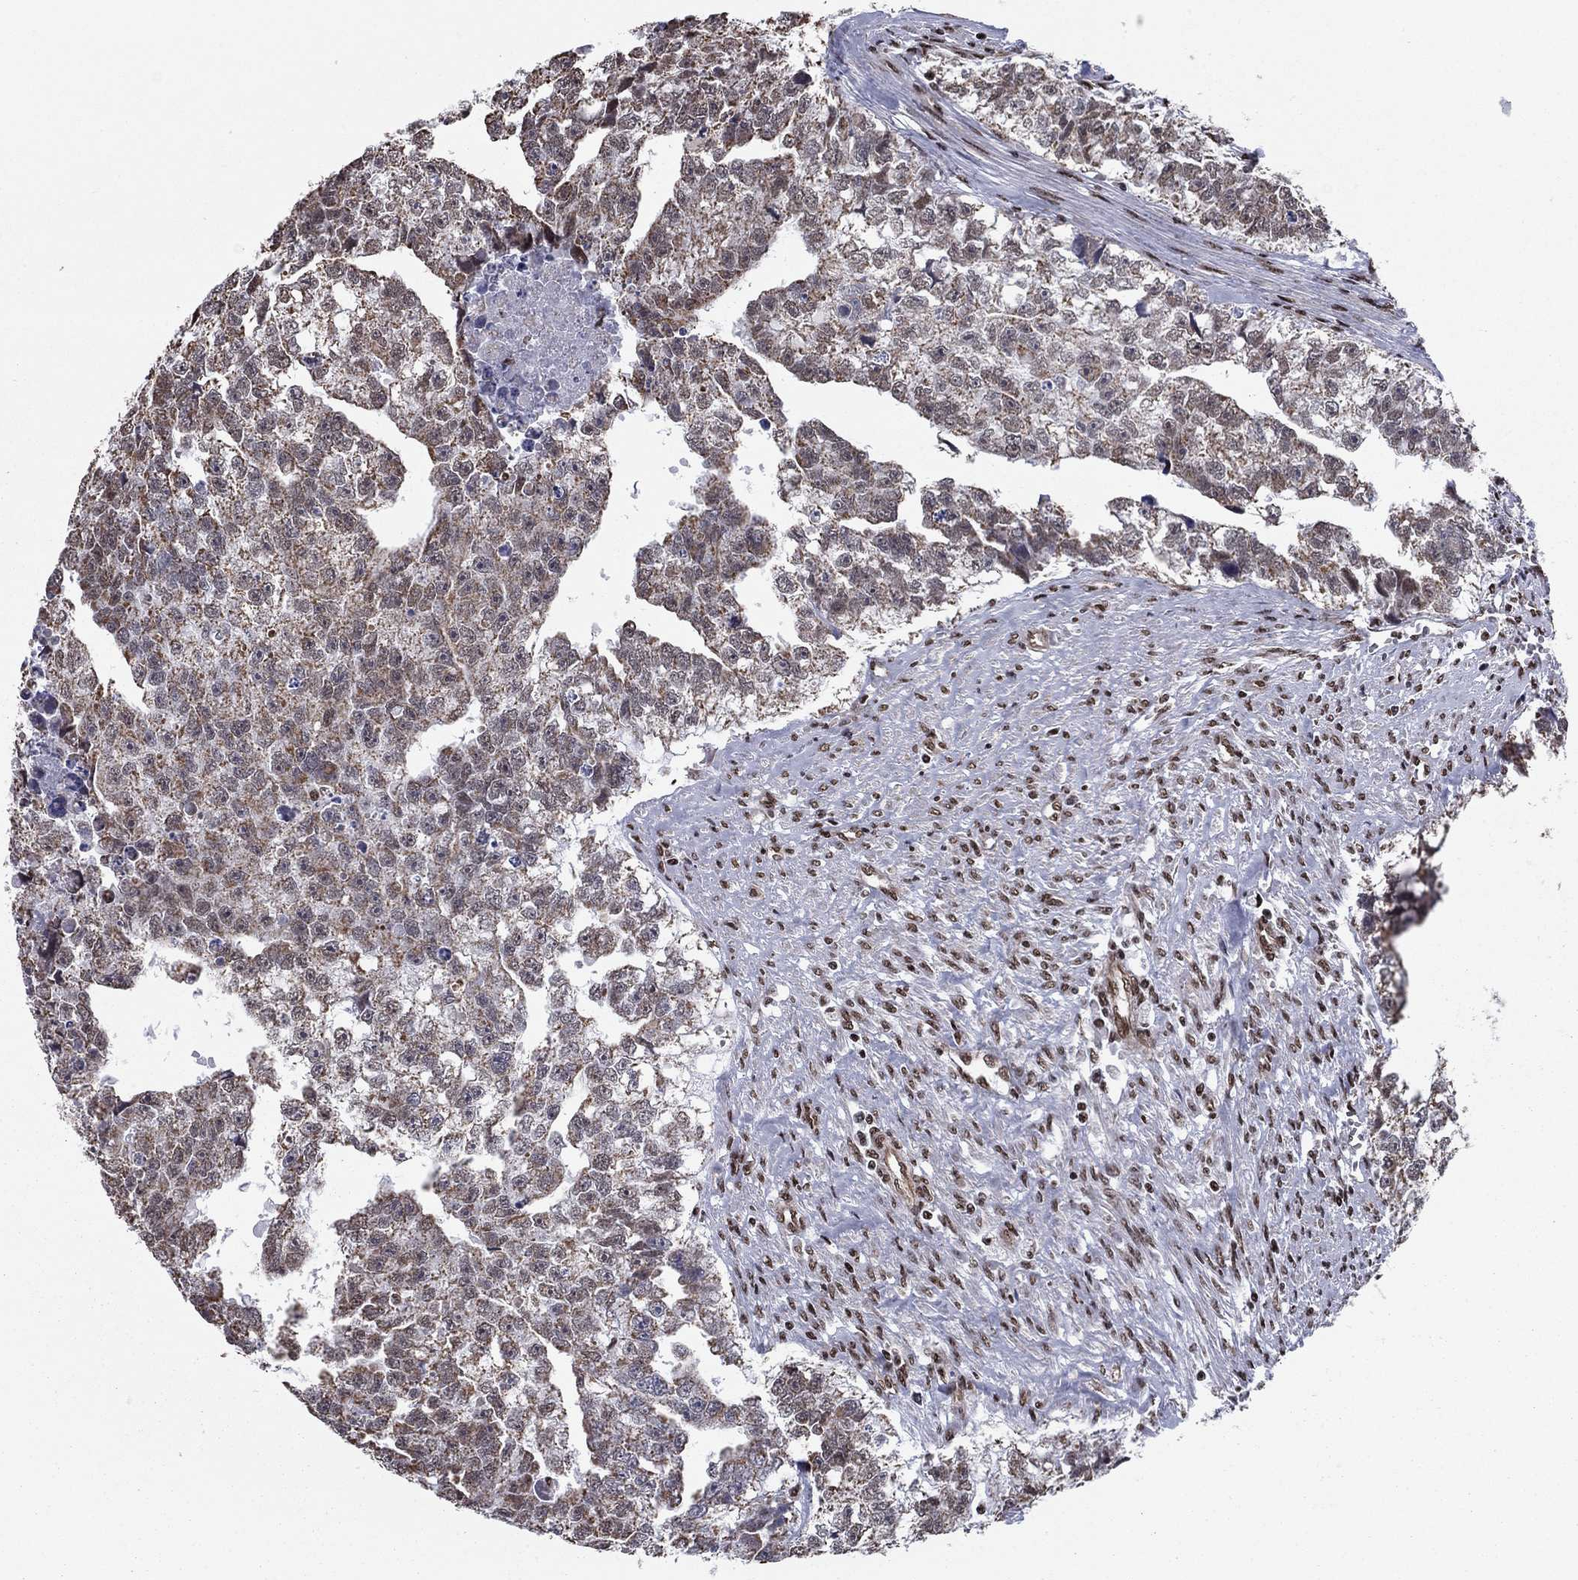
{"staining": {"intensity": "weak", "quantity": "25%-75%", "location": "cytoplasmic/membranous"}, "tissue": "testis cancer", "cell_type": "Tumor cells", "image_type": "cancer", "snomed": [{"axis": "morphology", "description": "Carcinoma, Embryonal, NOS"}, {"axis": "morphology", "description": "Teratoma, malignant, NOS"}, {"axis": "topography", "description": "Testis"}], "caption": "The micrograph demonstrates immunohistochemical staining of embryonal carcinoma (testis). There is weak cytoplasmic/membranous positivity is present in approximately 25%-75% of tumor cells.", "gene": "N4BP2", "patient": {"sex": "male", "age": 44}}